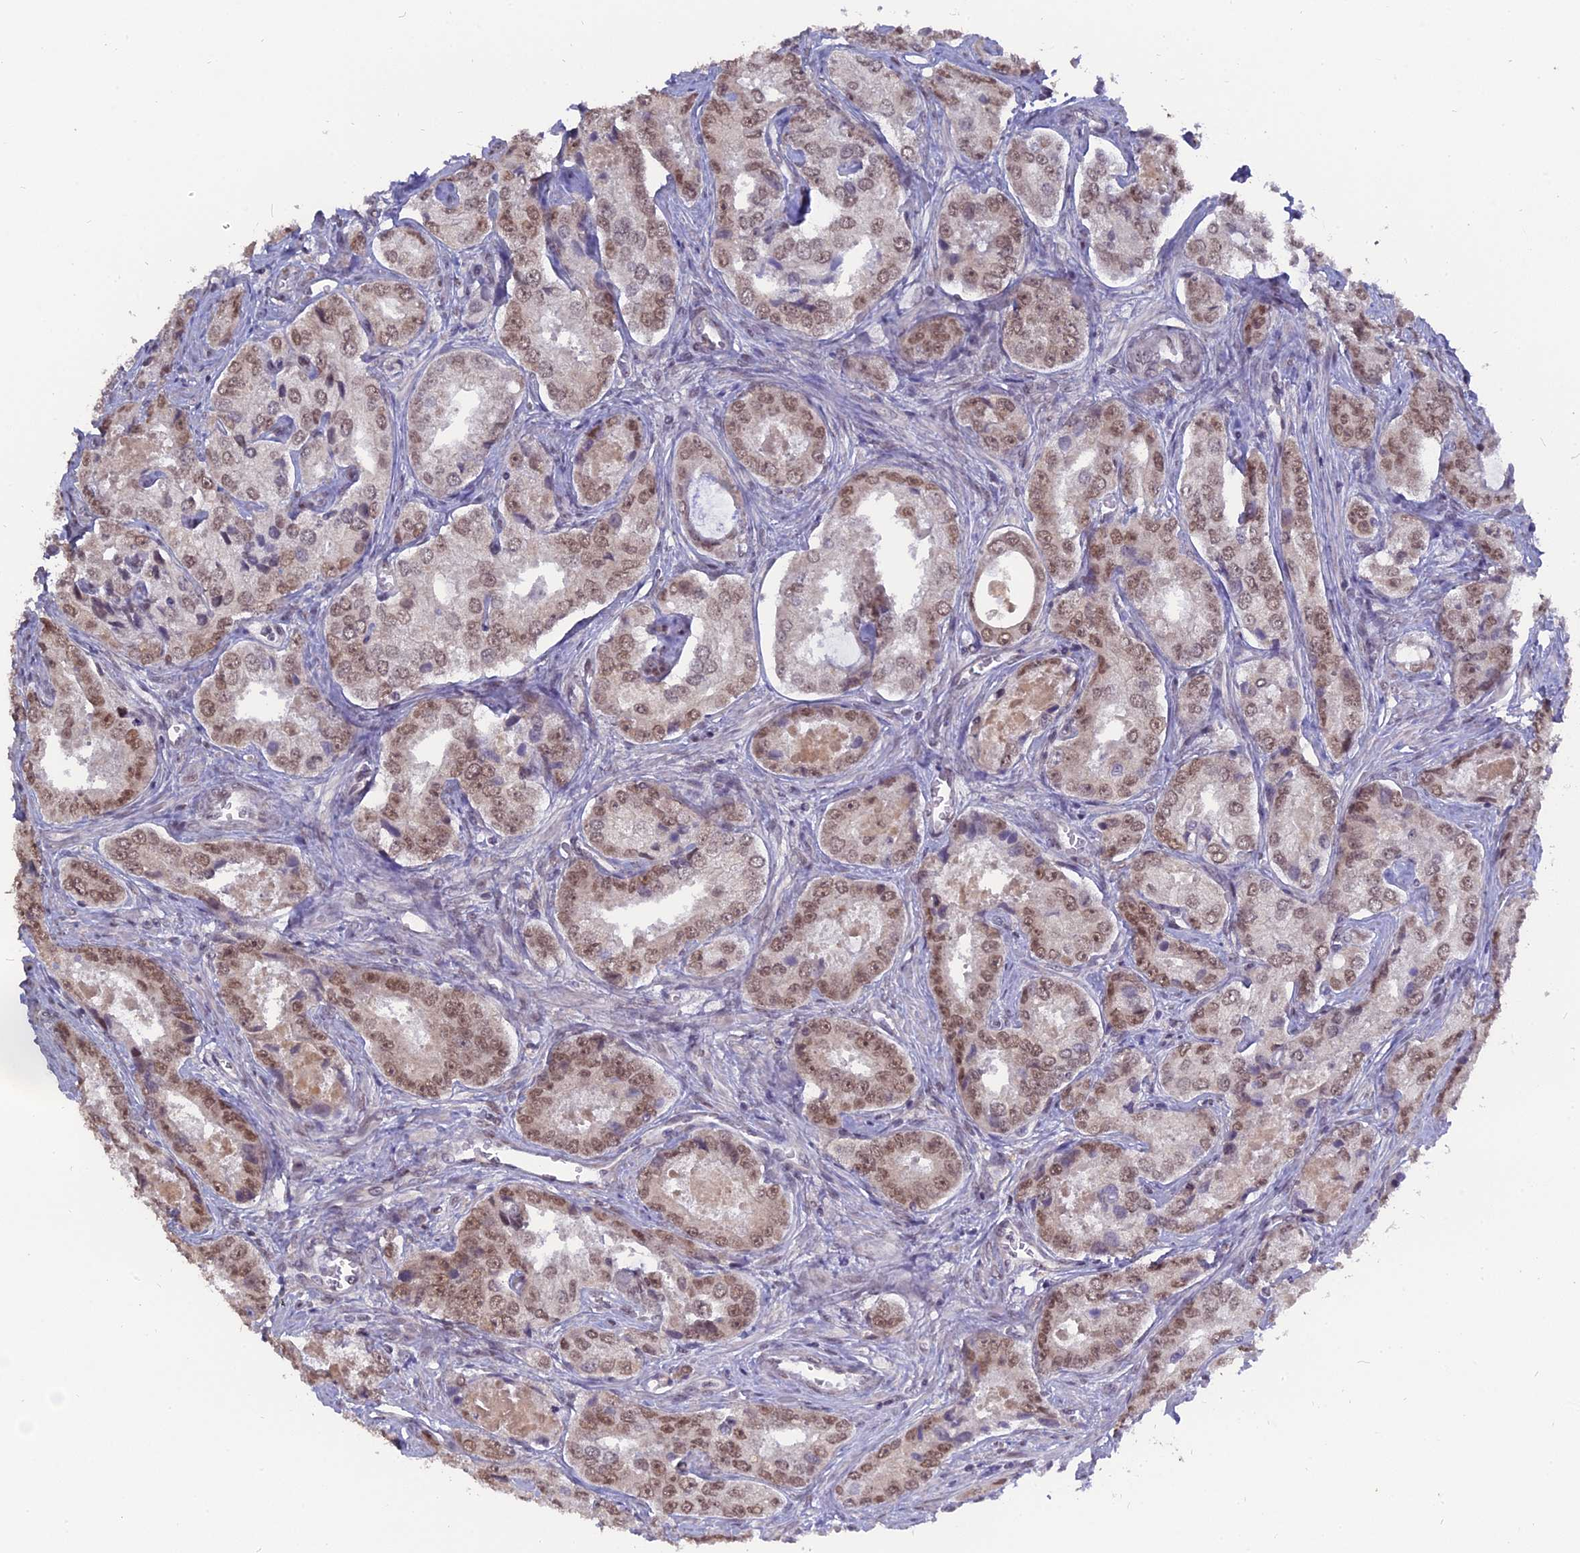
{"staining": {"intensity": "moderate", "quantity": ">75%", "location": "nuclear"}, "tissue": "prostate cancer", "cell_type": "Tumor cells", "image_type": "cancer", "snomed": [{"axis": "morphology", "description": "Adenocarcinoma, Low grade"}, {"axis": "topography", "description": "Prostate"}], "caption": "This micrograph exhibits prostate adenocarcinoma (low-grade) stained with immunohistochemistry (IHC) to label a protein in brown. The nuclear of tumor cells show moderate positivity for the protein. Nuclei are counter-stained blue.", "gene": "NR1H3", "patient": {"sex": "male", "age": 68}}